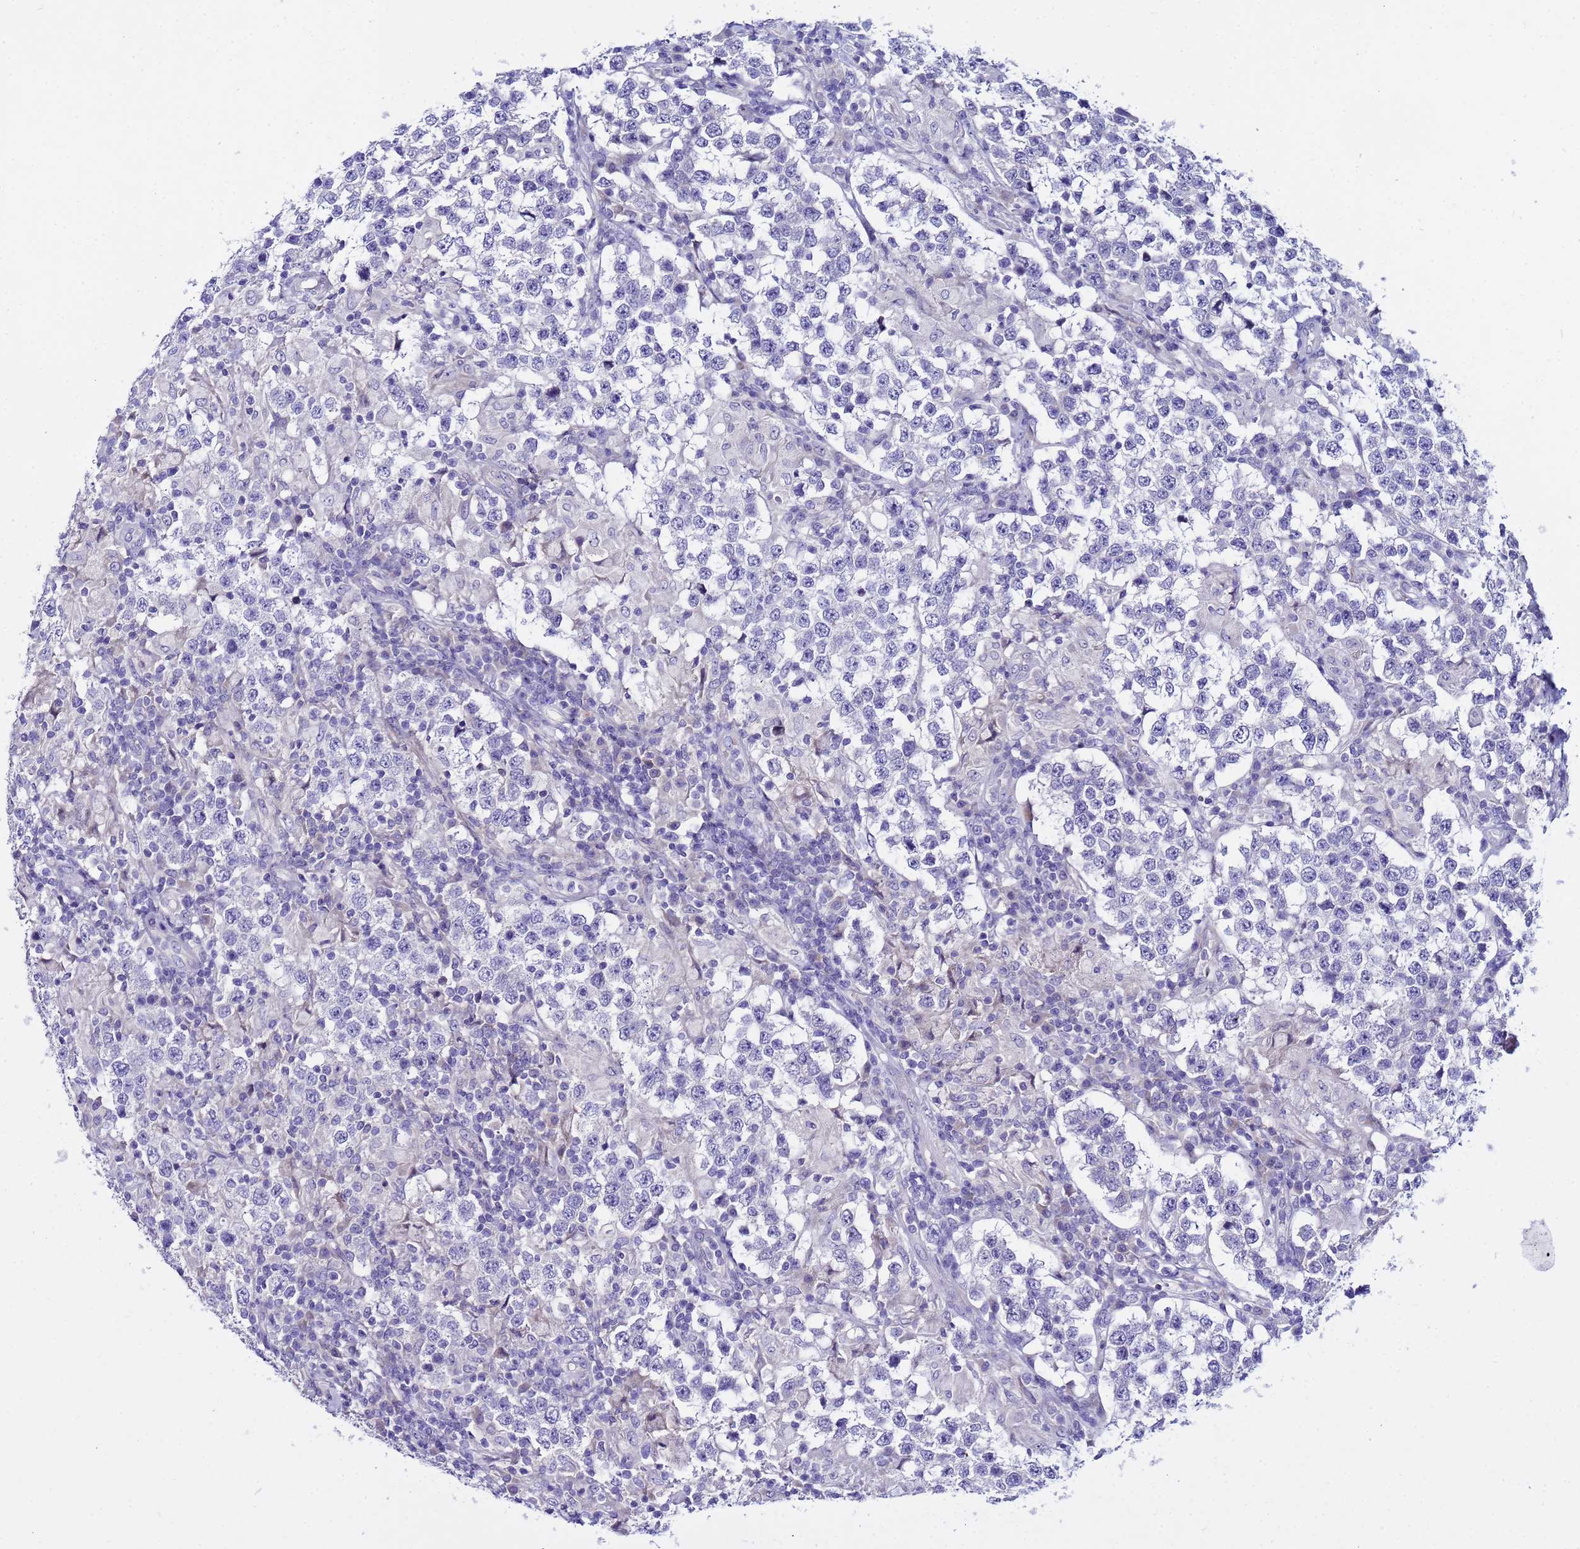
{"staining": {"intensity": "negative", "quantity": "none", "location": "none"}, "tissue": "testis cancer", "cell_type": "Tumor cells", "image_type": "cancer", "snomed": [{"axis": "morphology", "description": "Seminoma, NOS"}, {"axis": "morphology", "description": "Carcinoma, Embryonal, NOS"}, {"axis": "topography", "description": "Testis"}], "caption": "DAB immunohistochemical staining of human testis seminoma reveals no significant positivity in tumor cells.", "gene": "IGSF11", "patient": {"sex": "male", "age": 41}}